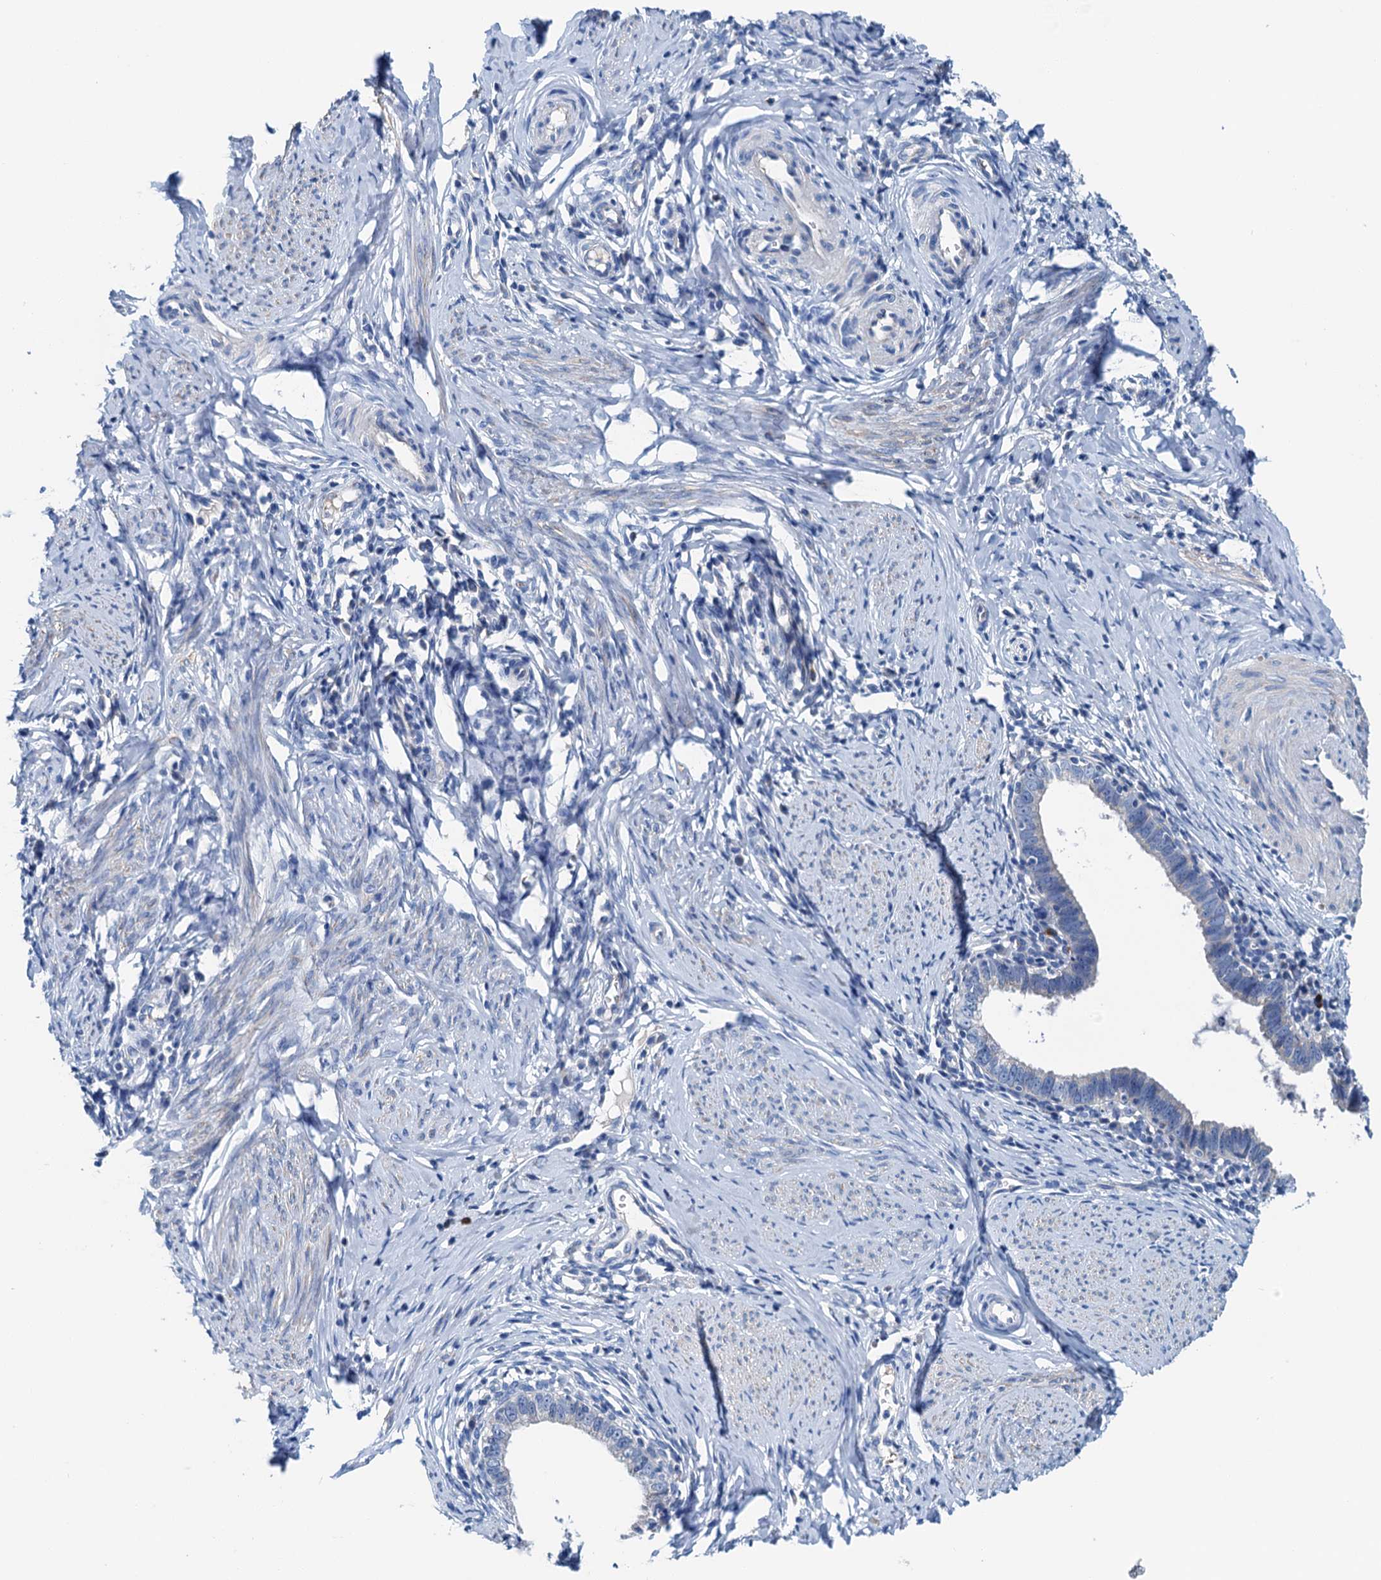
{"staining": {"intensity": "negative", "quantity": "none", "location": "none"}, "tissue": "cervical cancer", "cell_type": "Tumor cells", "image_type": "cancer", "snomed": [{"axis": "morphology", "description": "Adenocarcinoma, NOS"}, {"axis": "topography", "description": "Cervix"}], "caption": "Micrograph shows no protein expression in tumor cells of cervical cancer (adenocarcinoma) tissue.", "gene": "KNDC1", "patient": {"sex": "female", "age": 36}}